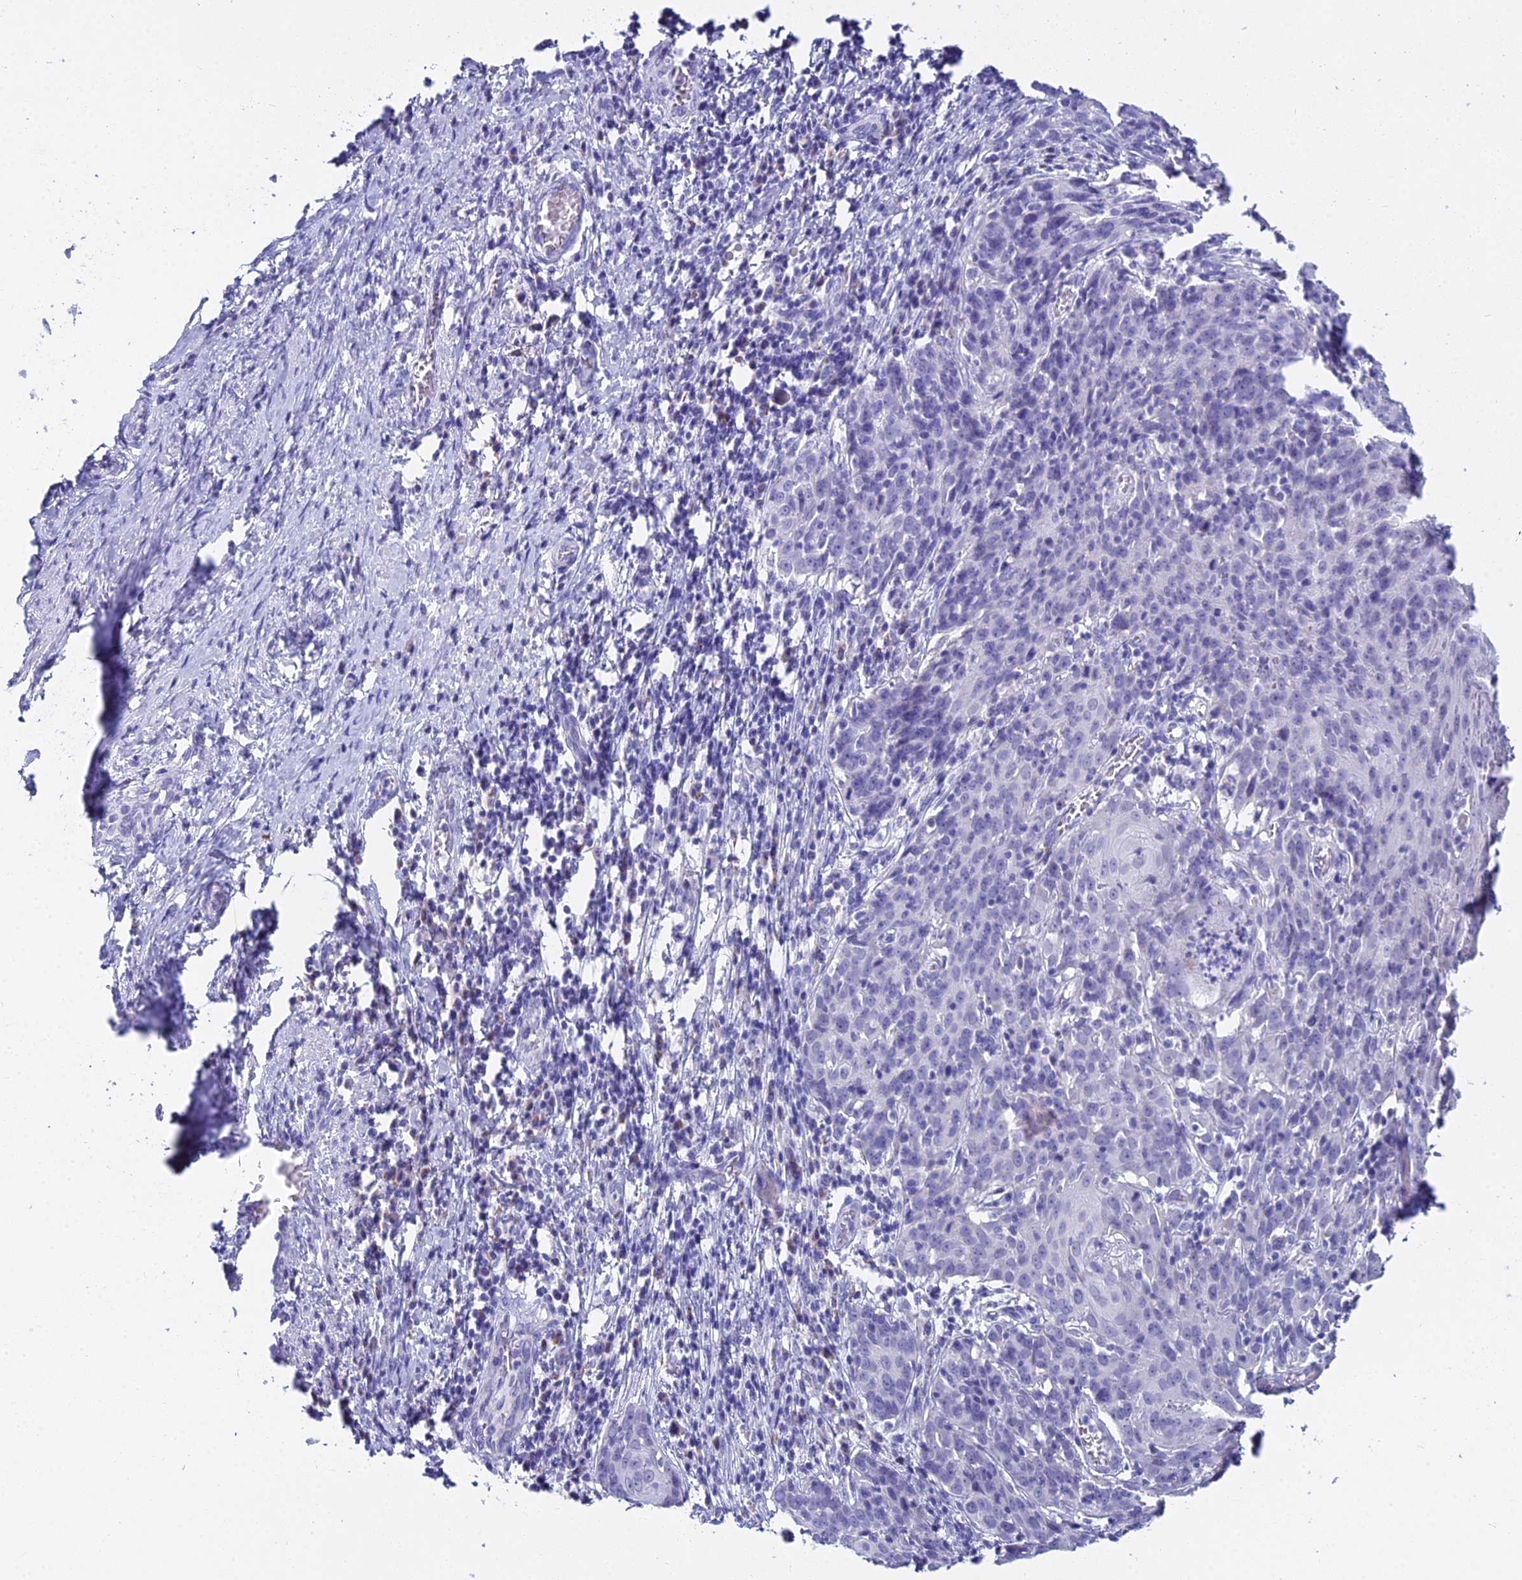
{"staining": {"intensity": "negative", "quantity": "none", "location": "none"}, "tissue": "cervical cancer", "cell_type": "Tumor cells", "image_type": "cancer", "snomed": [{"axis": "morphology", "description": "Squamous cell carcinoma, NOS"}, {"axis": "topography", "description": "Cervix"}], "caption": "This is an immunohistochemistry (IHC) micrograph of cervical squamous cell carcinoma. There is no positivity in tumor cells.", "gene": "CGB2", "patient": {"sex": "female", "age": 50}}